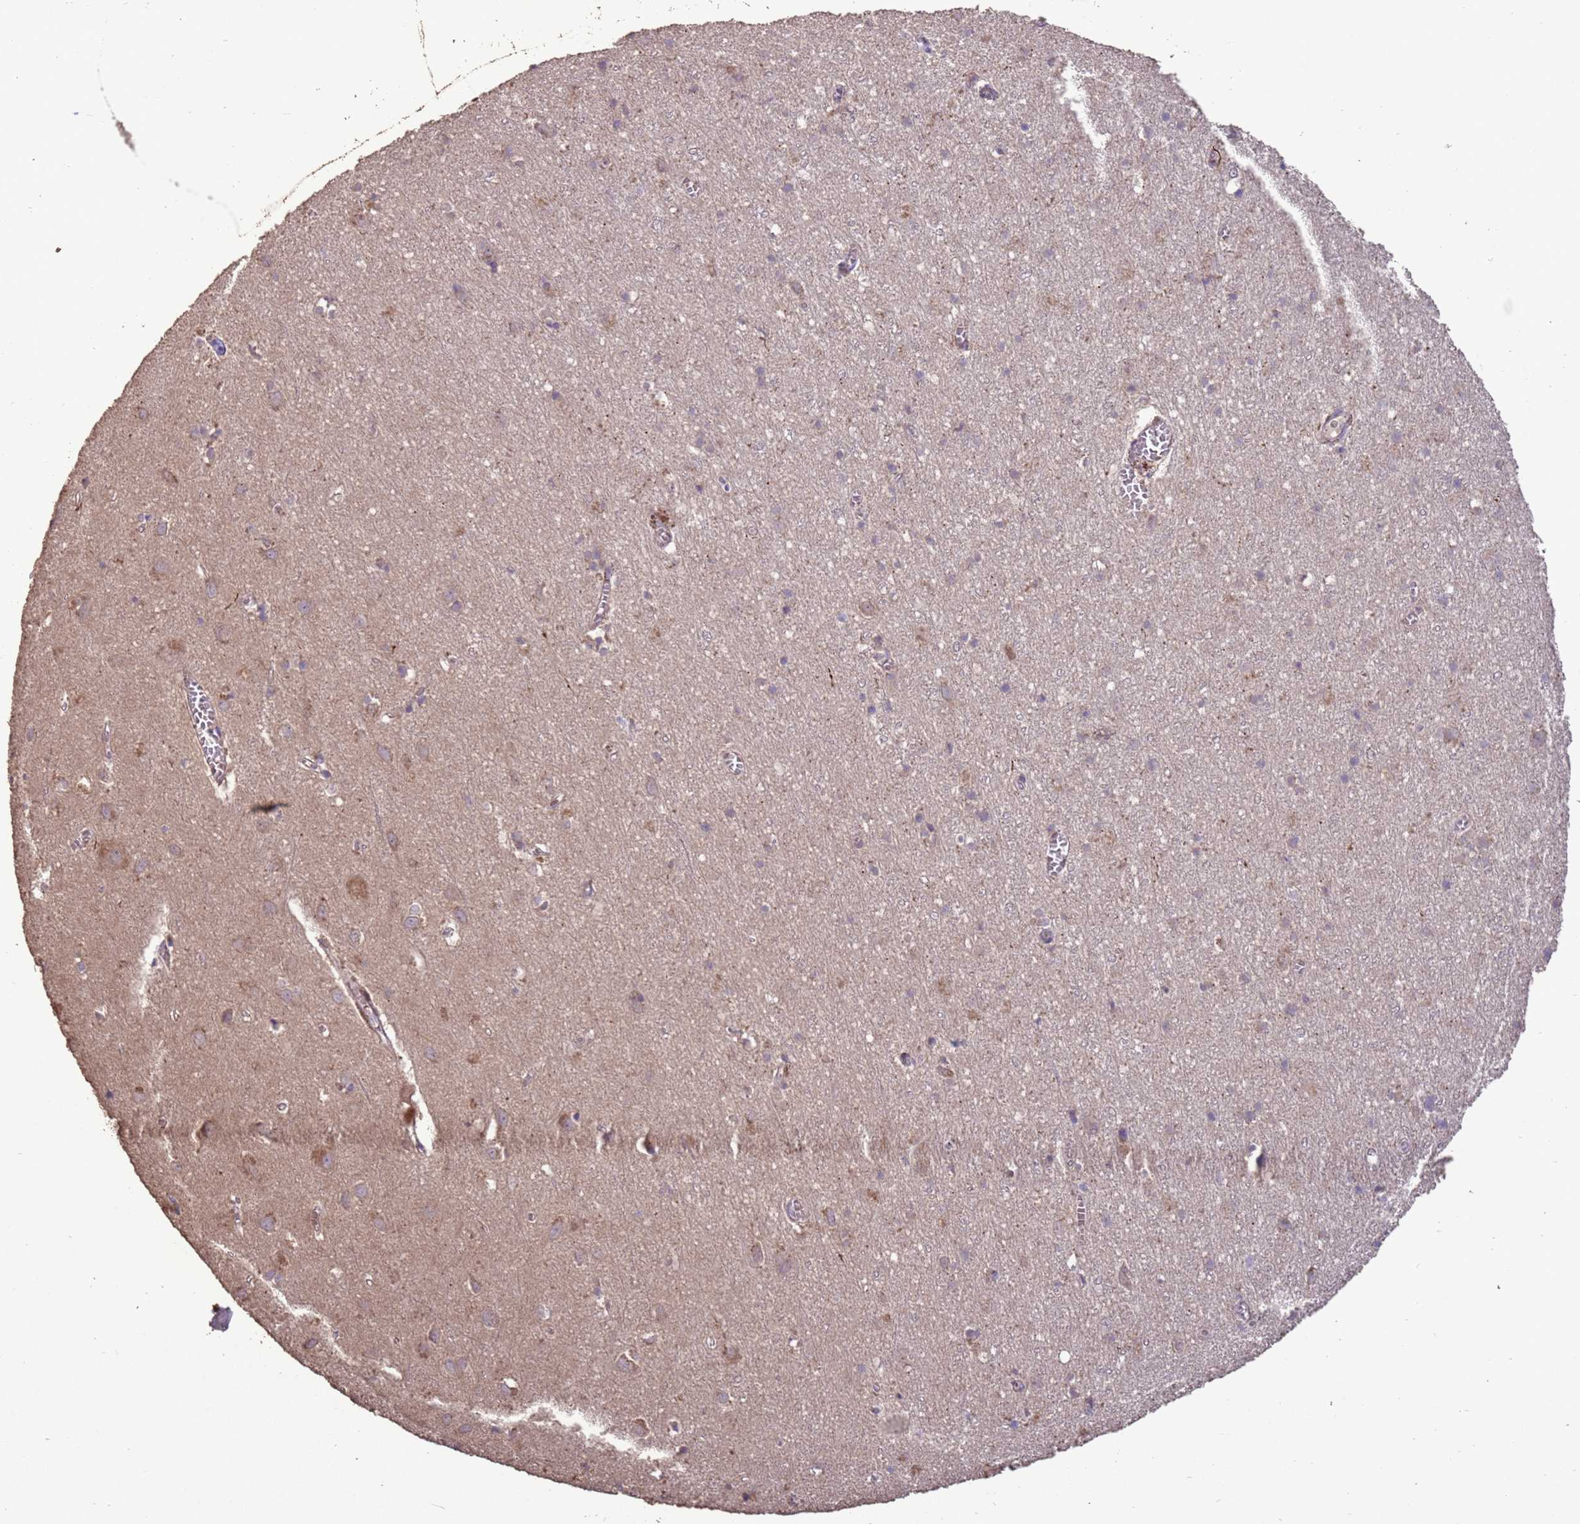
{"staining": {"intensity": "weak", "quantity": ">75%", "location": "cytoplasmic/membranous"}, "tissue": "cerebral cortex", "cell_type": "Endothelial cells", "image_type": "normal", "snomed": [{"axis": "morphology", "description": "Normal tissue, NOS"}, {"axis": "topography", "description": "Cerebral cortex"}], "caption": "Immunohistochemical staining of benign cerebral cortex displays >75% levels of weak cytoplasmic/membranous protein positivity in approximately >75% of endothelial cells.", "gene": "SLC9B2", "patient": {"sex": "female", "age": 64}}